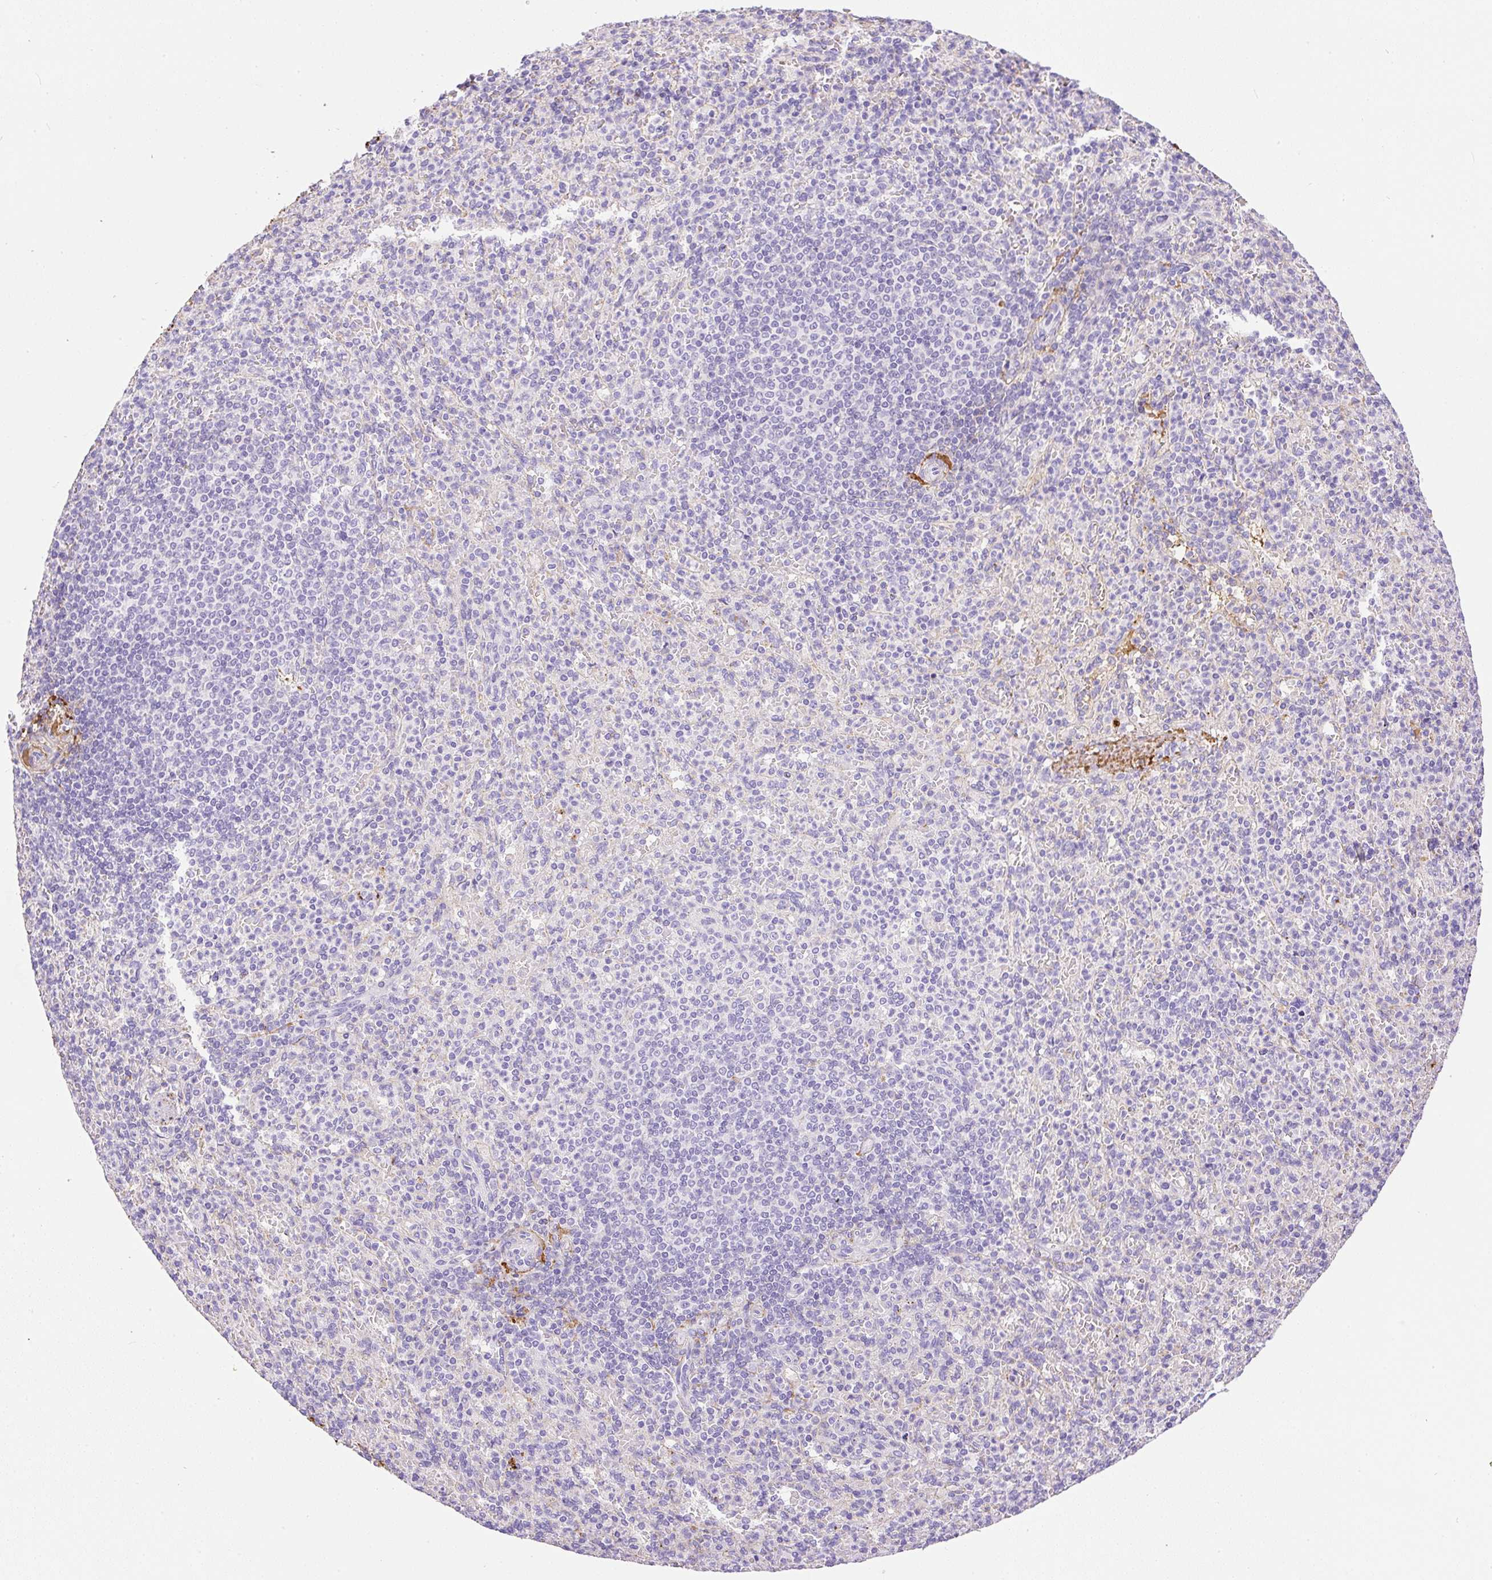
{"staining": {"intensity": "negative", "quantity": "none", "location": "none"}, "tissue": "spleen", "cell_type": "Cells in red pulp", "image_type": "normal", "snomed": [{"axis": "morphology", "description": "Normal tissue, NOS"}, {"axis": "topography", "description": "Spleen"}], "caption": "DAB (3,3'-diaminobenzidine) immunohistochemical staining of benign spleen demonstrates no significant staining in cells in red pulp. (DAB (3,3'-diaminobenzidine) IHC with hematoxylin counter stain).", "gene": "APCS", "patient": {"sex": "female", "age": 74}}